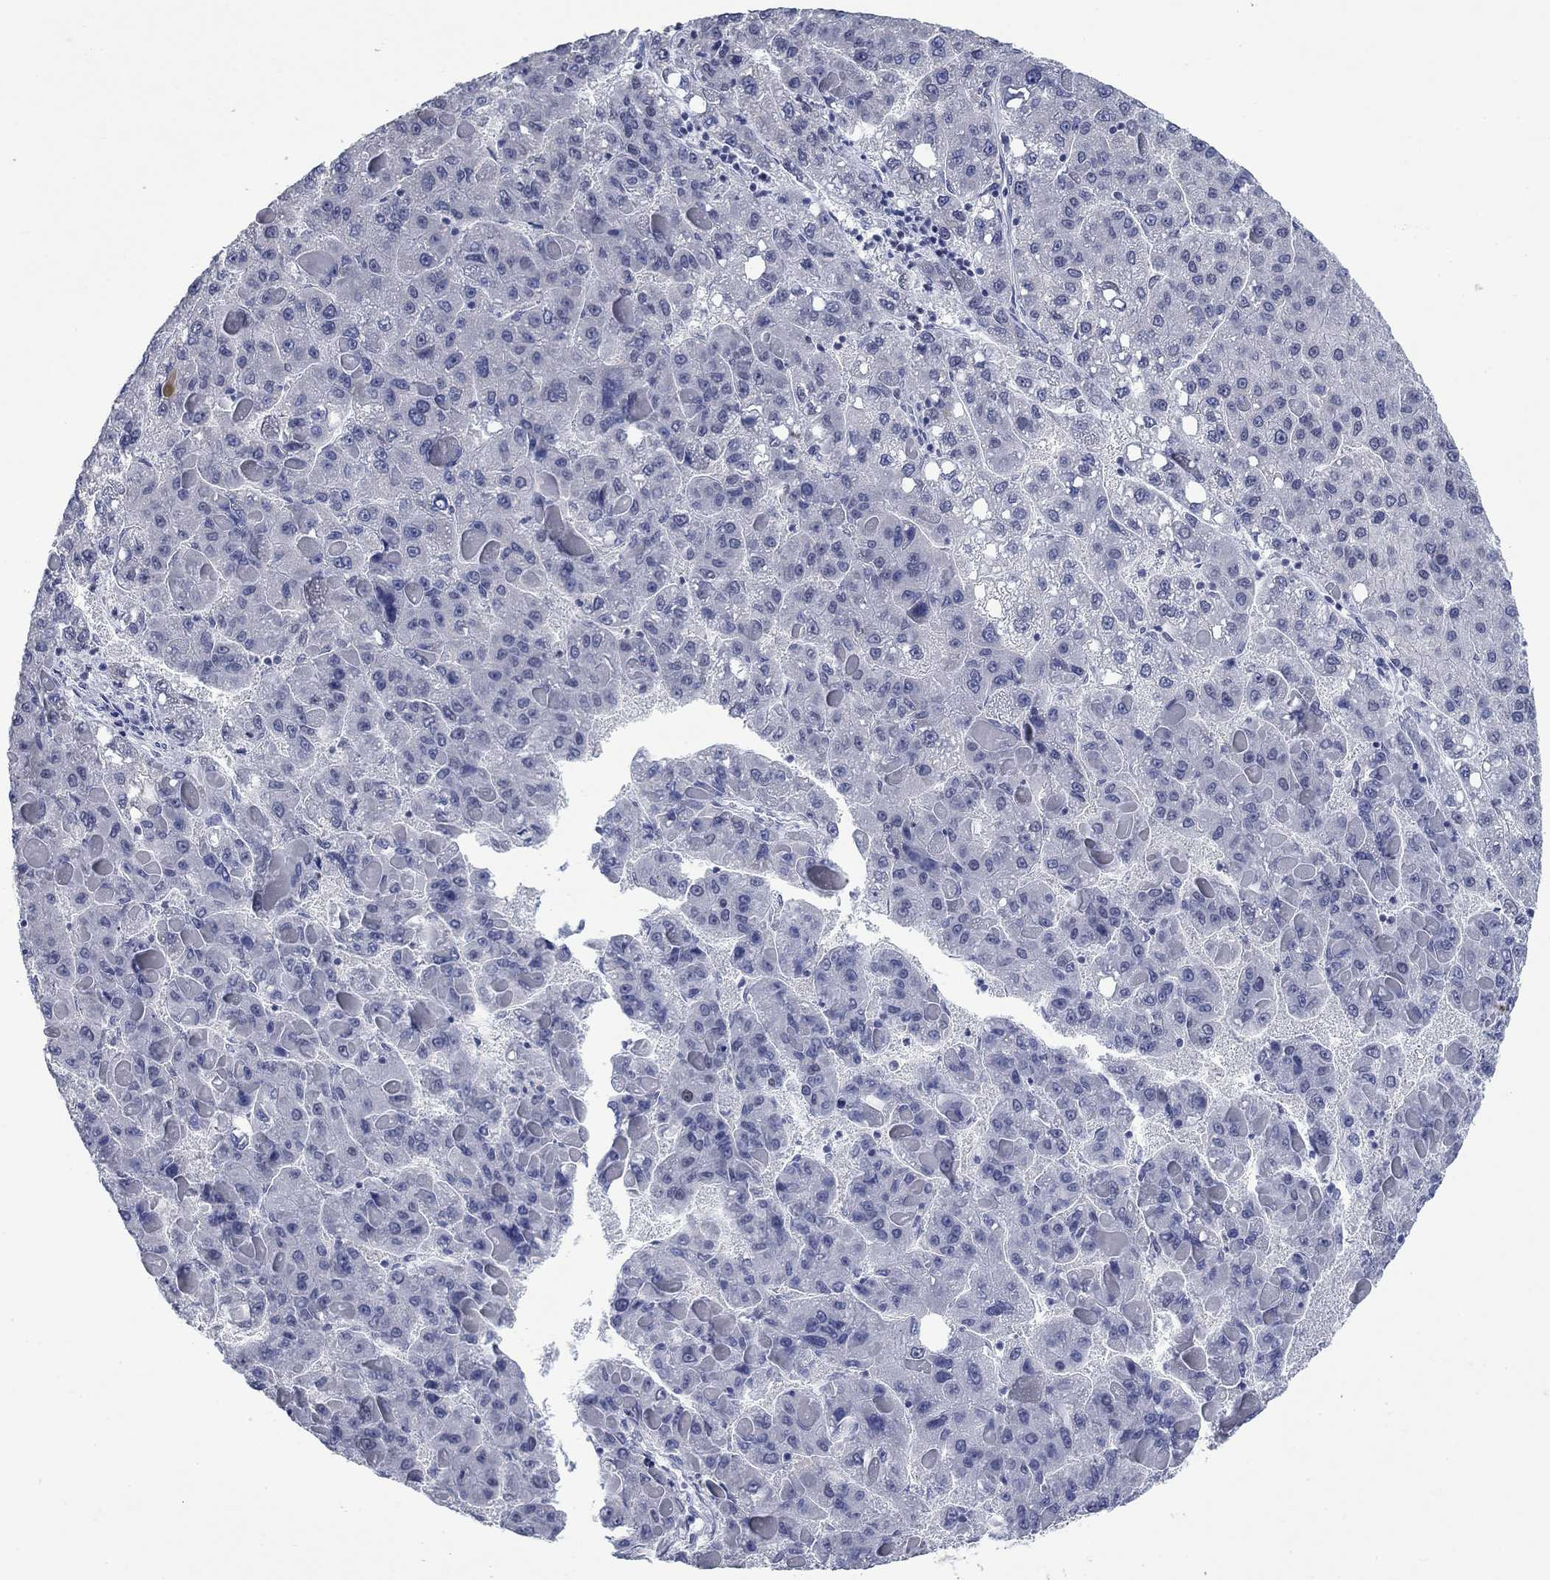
{"staining": {"intensity": "negative", "quantity": "none", "location": "none"}, "tissue": "liver cancer", "cell_type": "Tumor cells", "image_type": "cancer", "snomed": [{"axis": "morphology", "description": "Carcinoma, Hepatocellular, NOS"}, {"axis": "topography", "description": "Liver"}], "caption": "This is an immunohistochemistry (IHC) photomicrograph of liver cancer. There is no expression in tumor cells.", "gene": "NPAS3", "patient": {"sex": "female", "age": 82}}